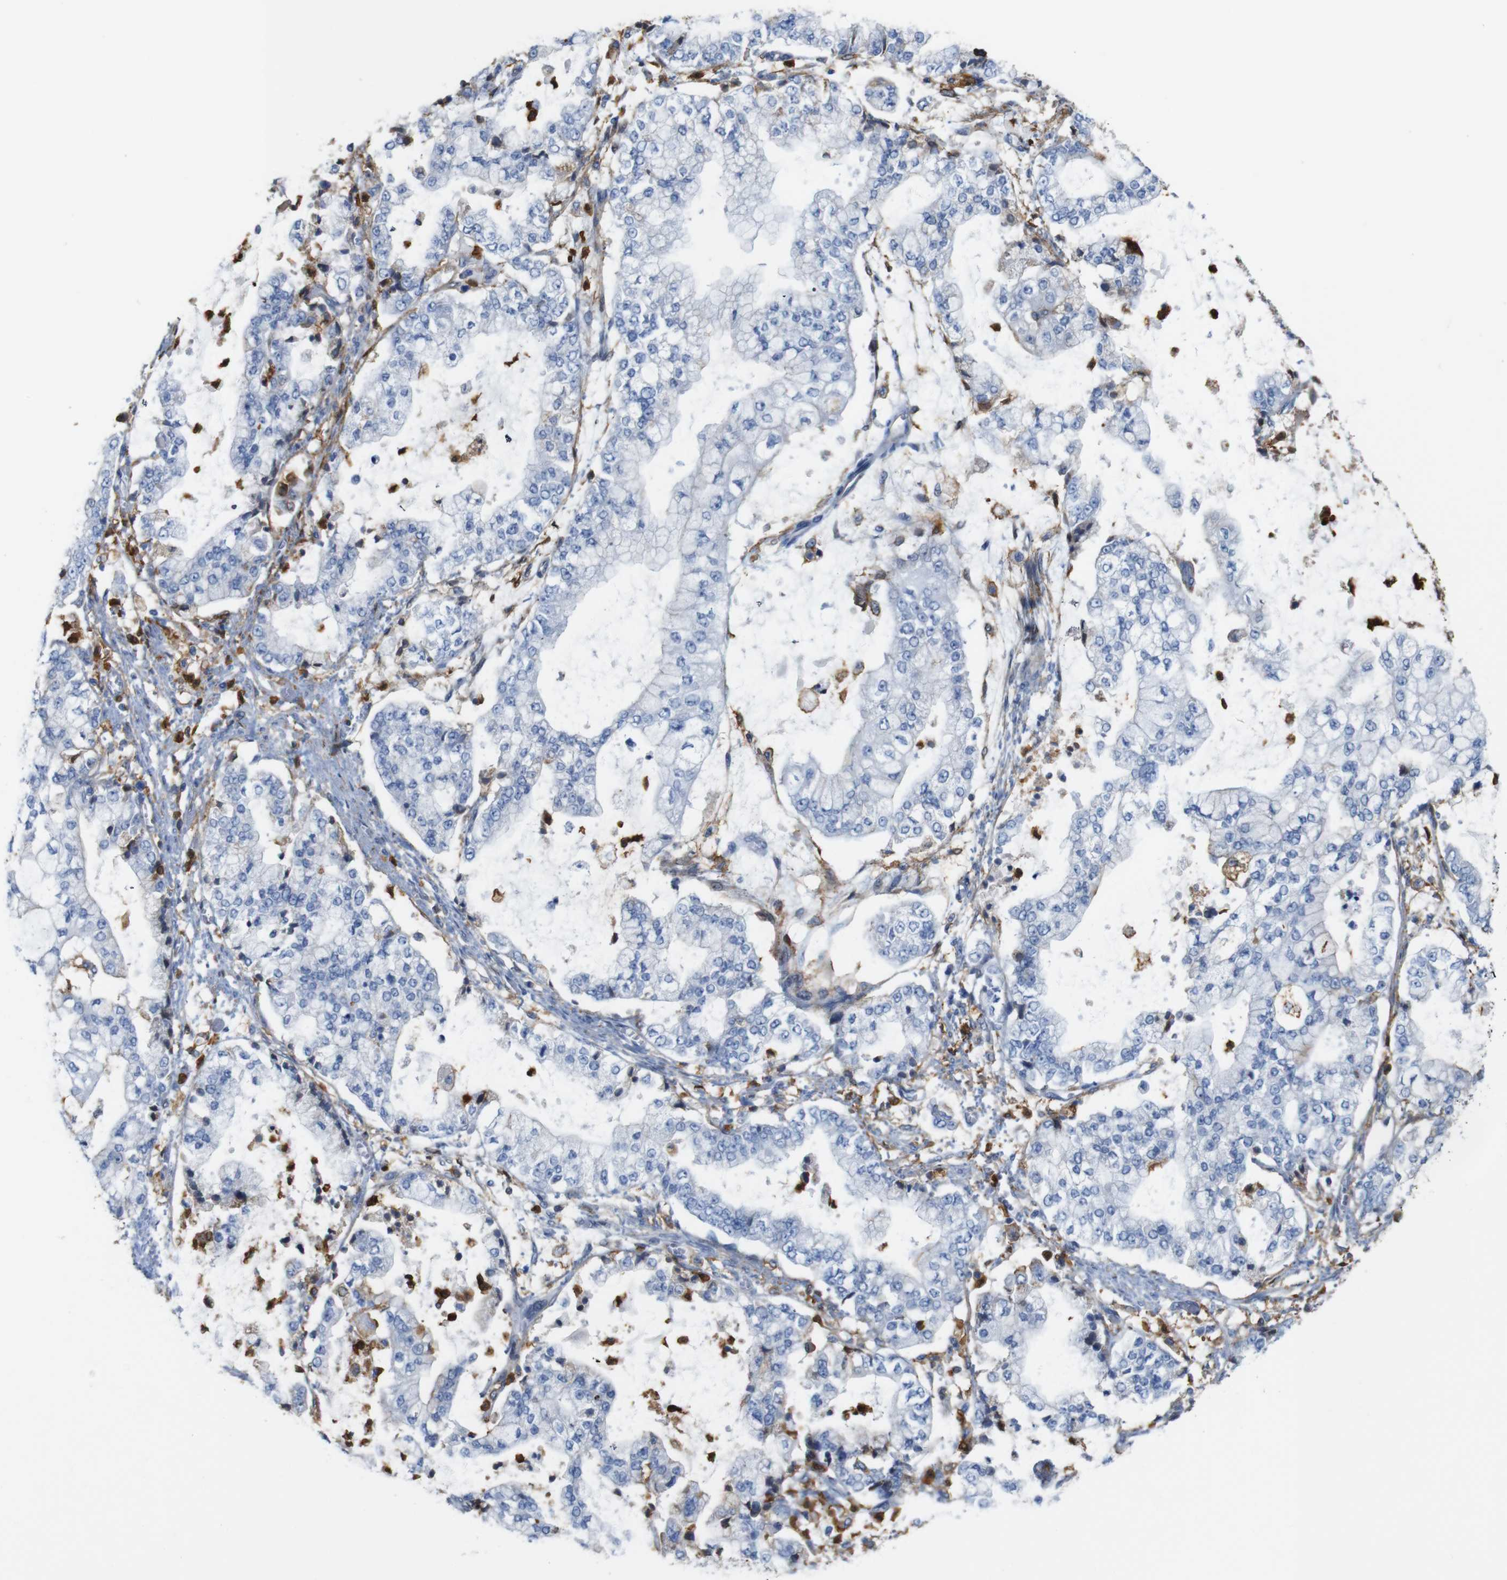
{"staining": {"intensity": "negative", "quantity": "none", "location": "none"}, "tissue": "stomach cancer", "cell_type": "Tumor cells", "image_type": "cancer", "snomed": [{"axis": "morphology", "description": "Adenocarcinoma, NOS"}, {"axis": "topography", "description": "Stomach"}], "caption": "The histopathology image shows no significant expression in tumor cells of stomach adenocarcinoma.", "gene": "ANXA1", "patient": {"sex": "male", "age": 76}}